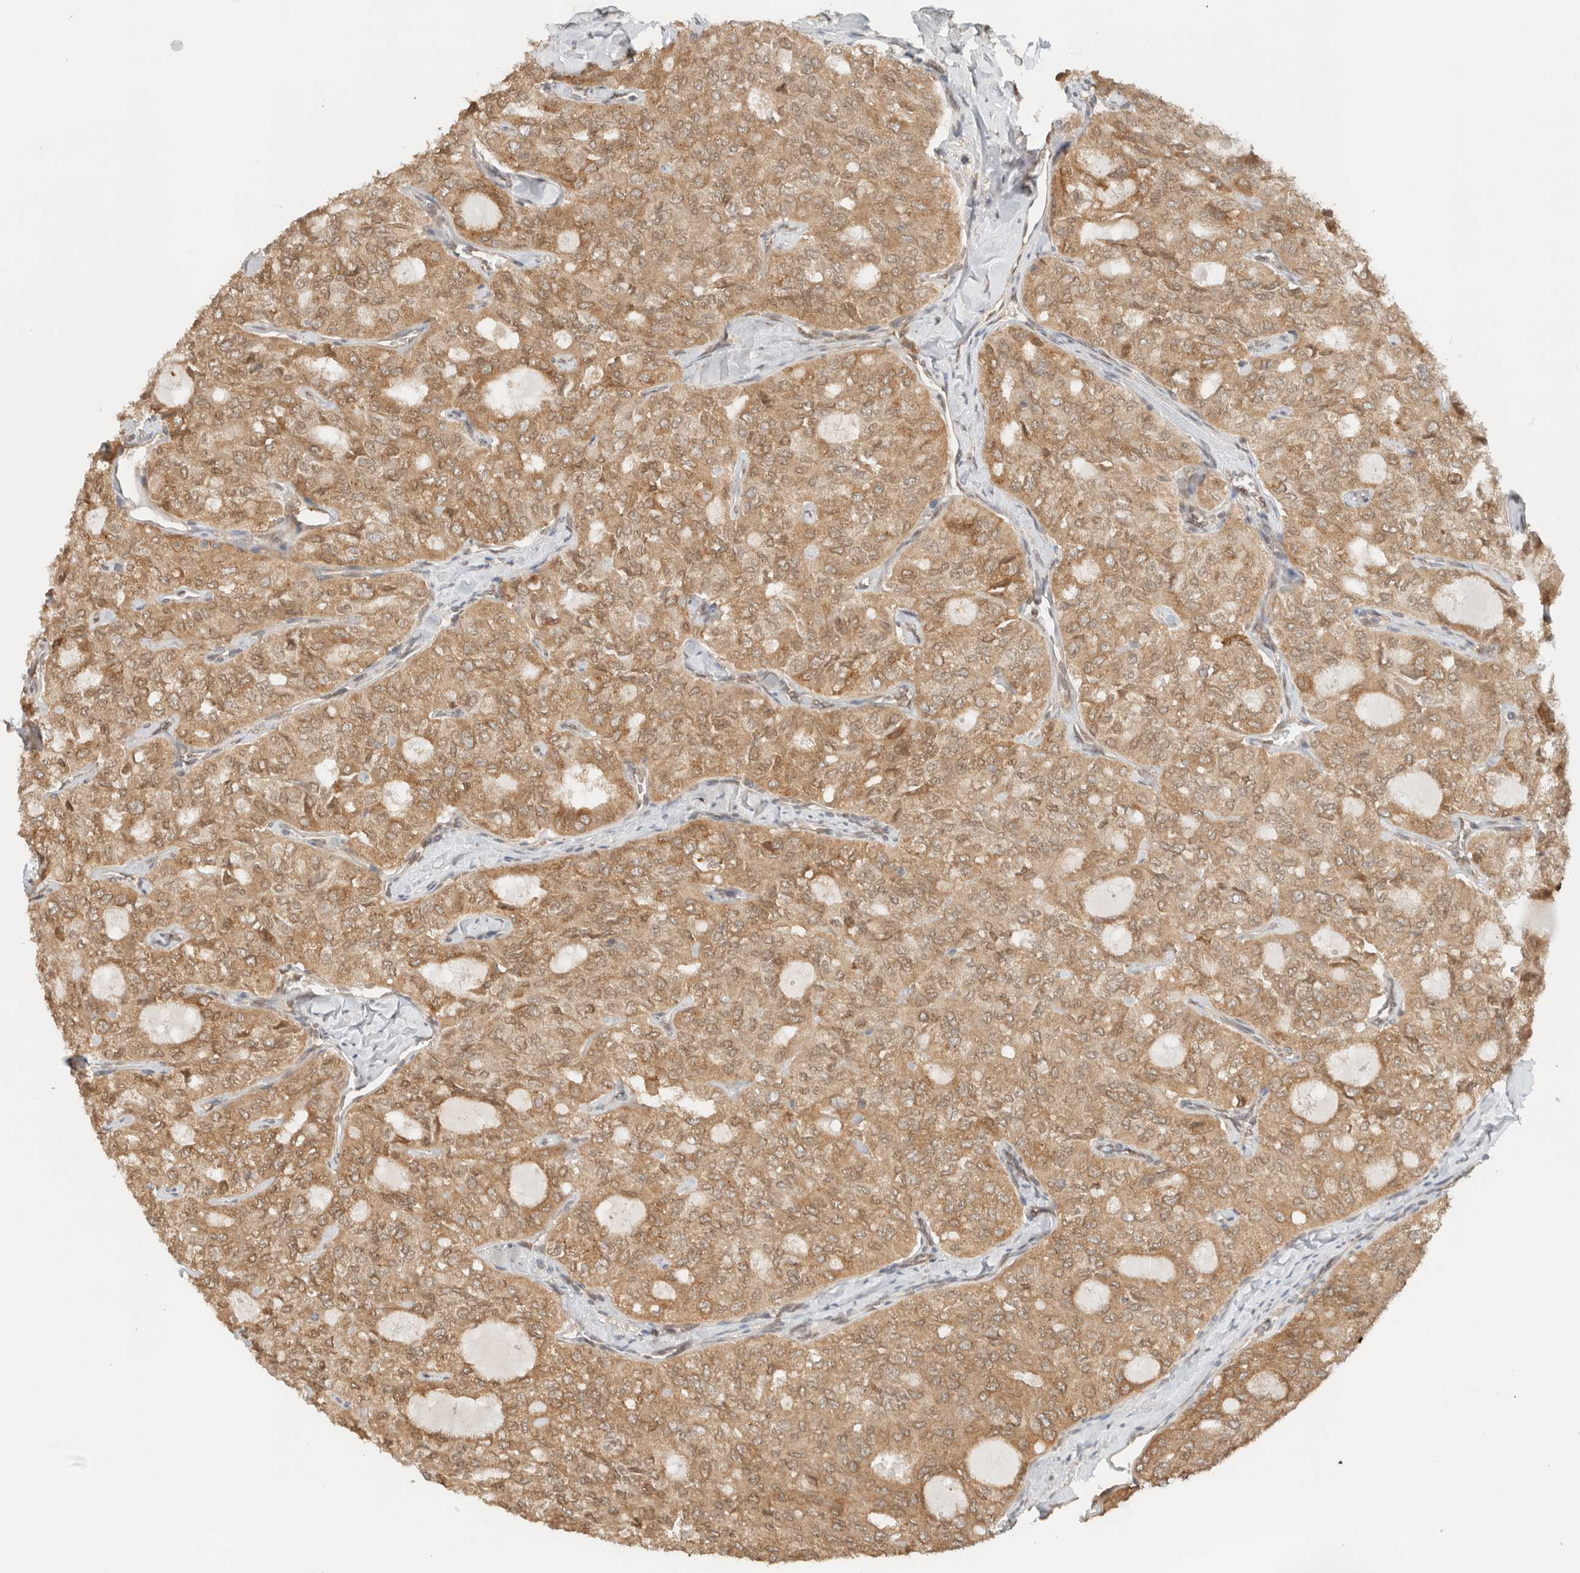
{"staining": {"intensity": "moderate", "quantity": ">75%", "location": "cytoplasmic/membranous"}, "tissue": "thyroid cancer", "cell_type": "Tumor cells", "image_type": "cancer", "snomed": [{"axis": "morphology", "description": "Follicular adenoma carcinoma, NOS"}, {"axis": "topography", "description": "Thyroid gland"}], "caption": "Thyroid cancer stained with DAB IHC exhibits medium levels of moderate cytoplasmic/membranous positivity in about >75% of tumor cells.", "gene": "ARFGEF2", "patient": {"sex": "male", "age": 75}}